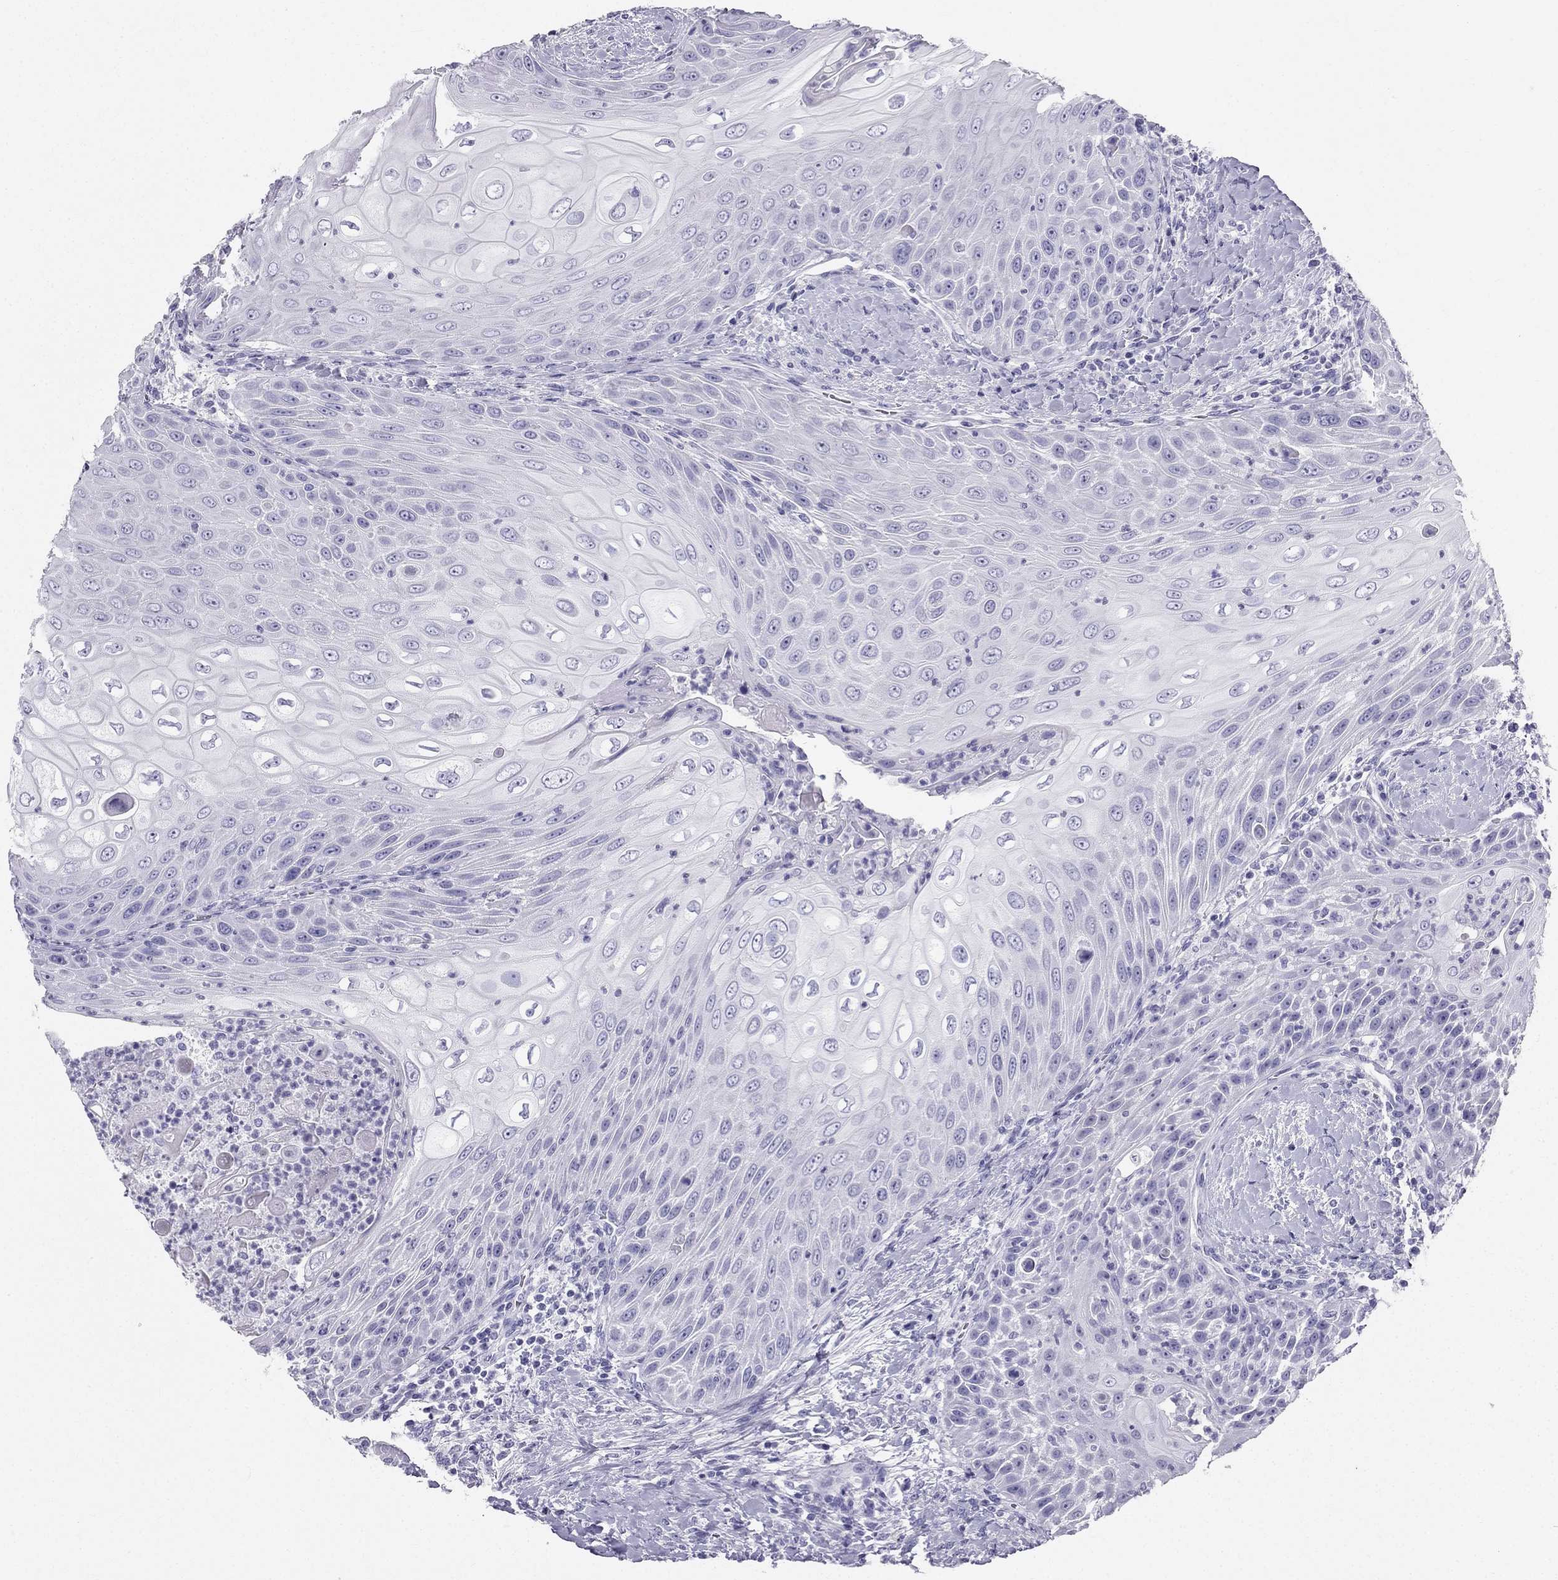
{"staining": {"intensity": "negative", "quantity": "none", "location": "none"}, "tissue": "head and neck cancer", "cell_type": "Tumor cells", "image_type": "cancer", "snomed": [{"axis": "morphology", "description": "Squamous cell carcinoma, NOS"}, {"axis": "topography", "description": "Head-Neck"}], "caption": "Tumor cells show no significant protein expression in head and neck squamous cell carcinoma. (DAB (3,3'-diaminobenzidine) immunohistochemistry visualized using brightfield microscopy, high magnification).", "gene": "TFF3", "patient": {"sex": "male", "age": 69}}